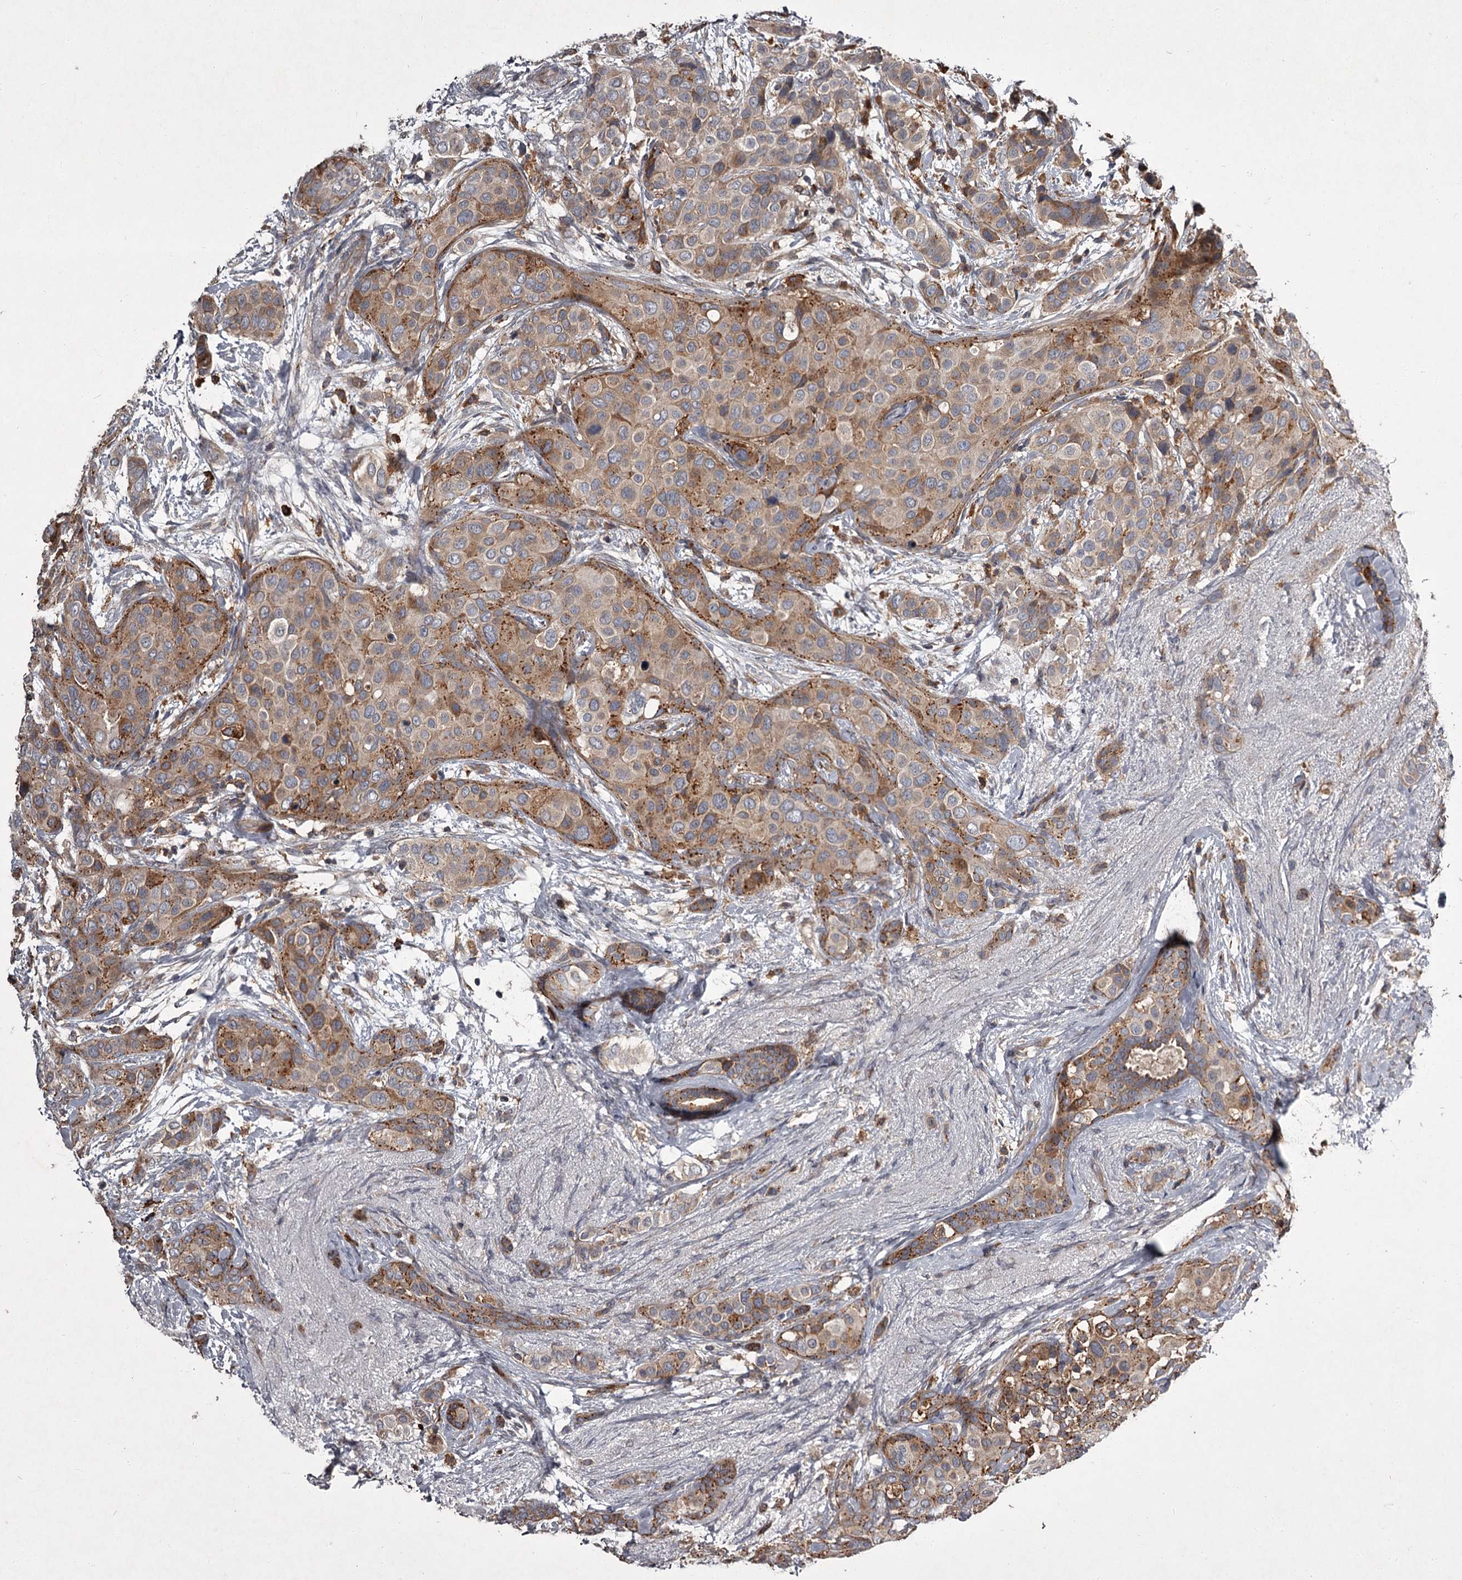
{"staining": {"intensity": "moderate", "quantity": ">75%", "location": "cytoplasmic/membranous"}, "tissue": "breast cancer", "cell_type": "Tumor cells", "image_type": "cancer", "snomed": [{"axis": "morphology", "description": "Lobular carcinoma"}, {"axis": "topography", "description": "Breast"}], "caption": "Tumor cells exhibit medium levels of moderate cytoplasmic/membranous expression in about >75% of cells in human breast cancer (lobular carcinoma). (DAB = brown stain, brightfield microscopy at high magnification).", "gene": "UNC93B1", "patient": {"sex": "female", "age": 51}}